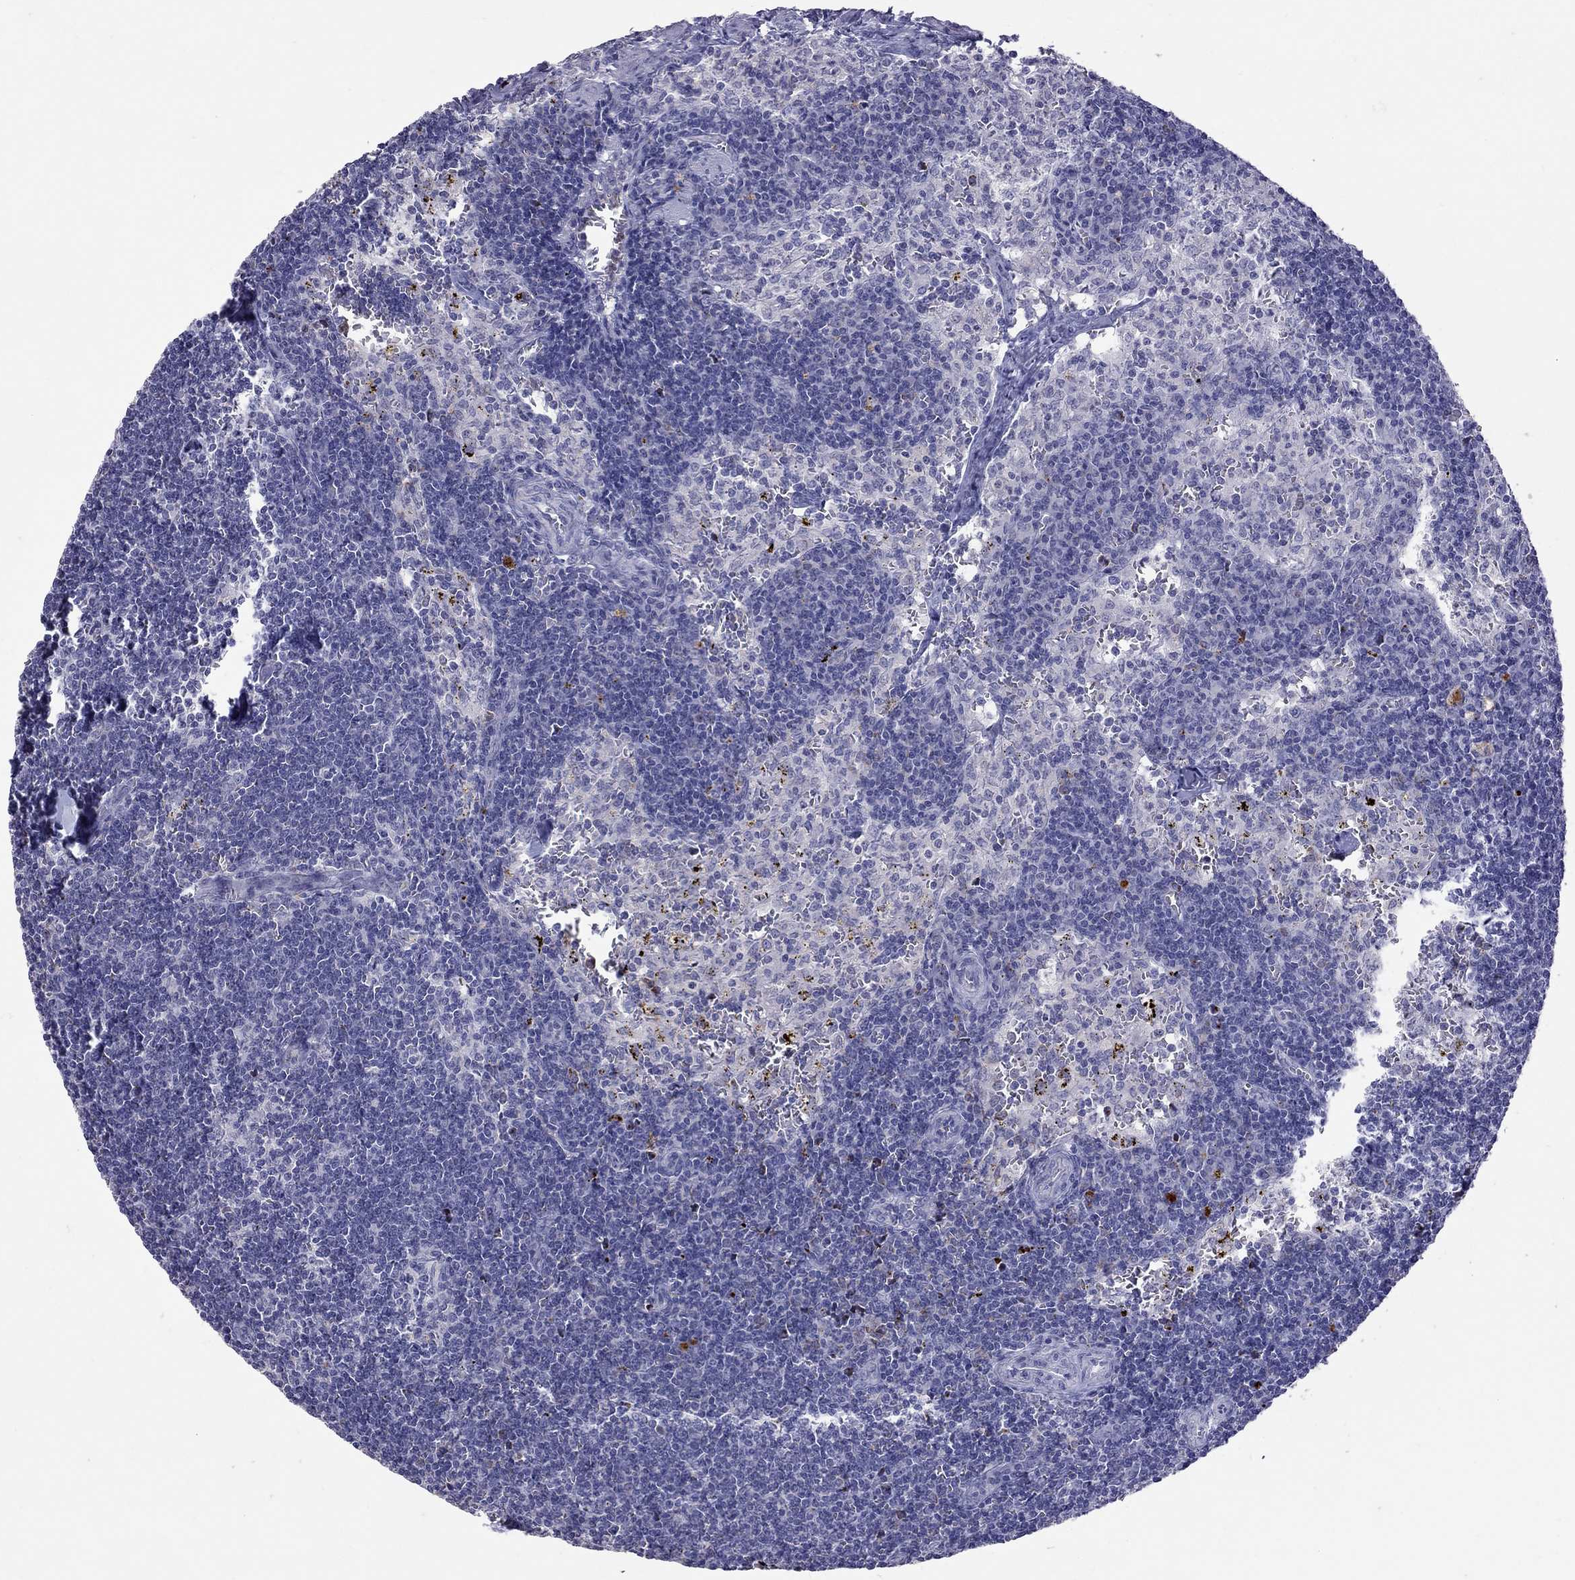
{"staining": {"intensity": "negative", "quantity": "none", "location": "none"}, "tissue": "lymph node", "cell_type": "Germinal center cells", "image_type": "normal", "snomed": [{"axis": "morphology", "description": "Normal tissue, NOS"}, {"axis": "topography", "description": "Lymph node"}], "caption": "Human lymph node stained for a protein using IHC demonstrates no staining in germinal center cells.", "gene": "SLAMF1", "patient": {"sex": "female", "age": 52}}